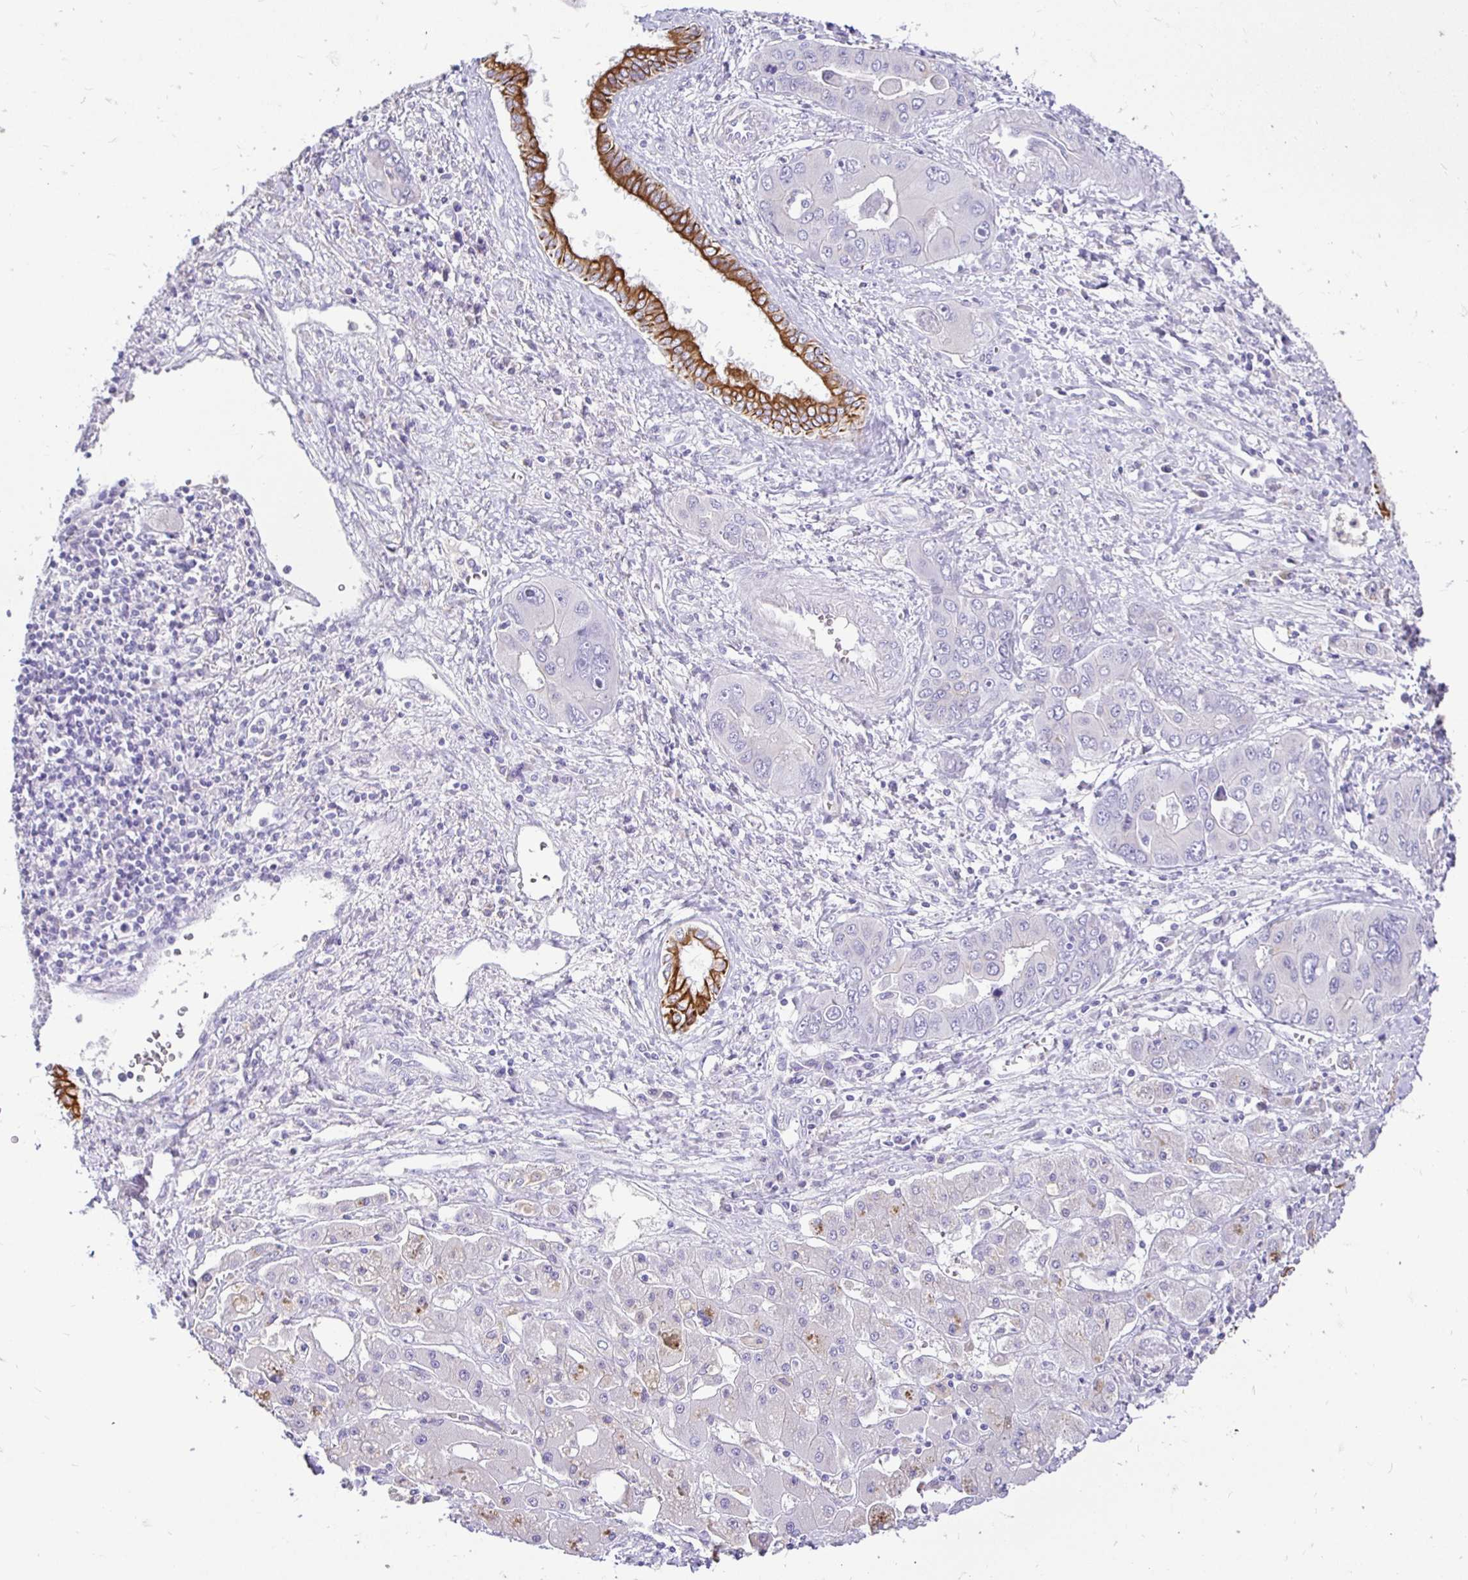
{"staining": {"intensity": "strong", "quantity": "<25%", "location": "cytoplasmic/membranous"}, "tissue": "liver cancer", "cell_type": "Tumor cells", "image_type": "cancer", "snomed": [{"axis": "morphology", "description": "Cholangiocarcinoma"}, {"axis": "topography", "description": "Liver"}], "caption": "DAB (3,3'-diaminobenzidine) immunohistochemical staining of liver cancer (cholangiocarcinoma) displays strong cytoplasmic/membranous protein staining in approximately <25% of tumor cells.", "gene": "TAF1D", "patient": {"sex": "male", "age": 67}}